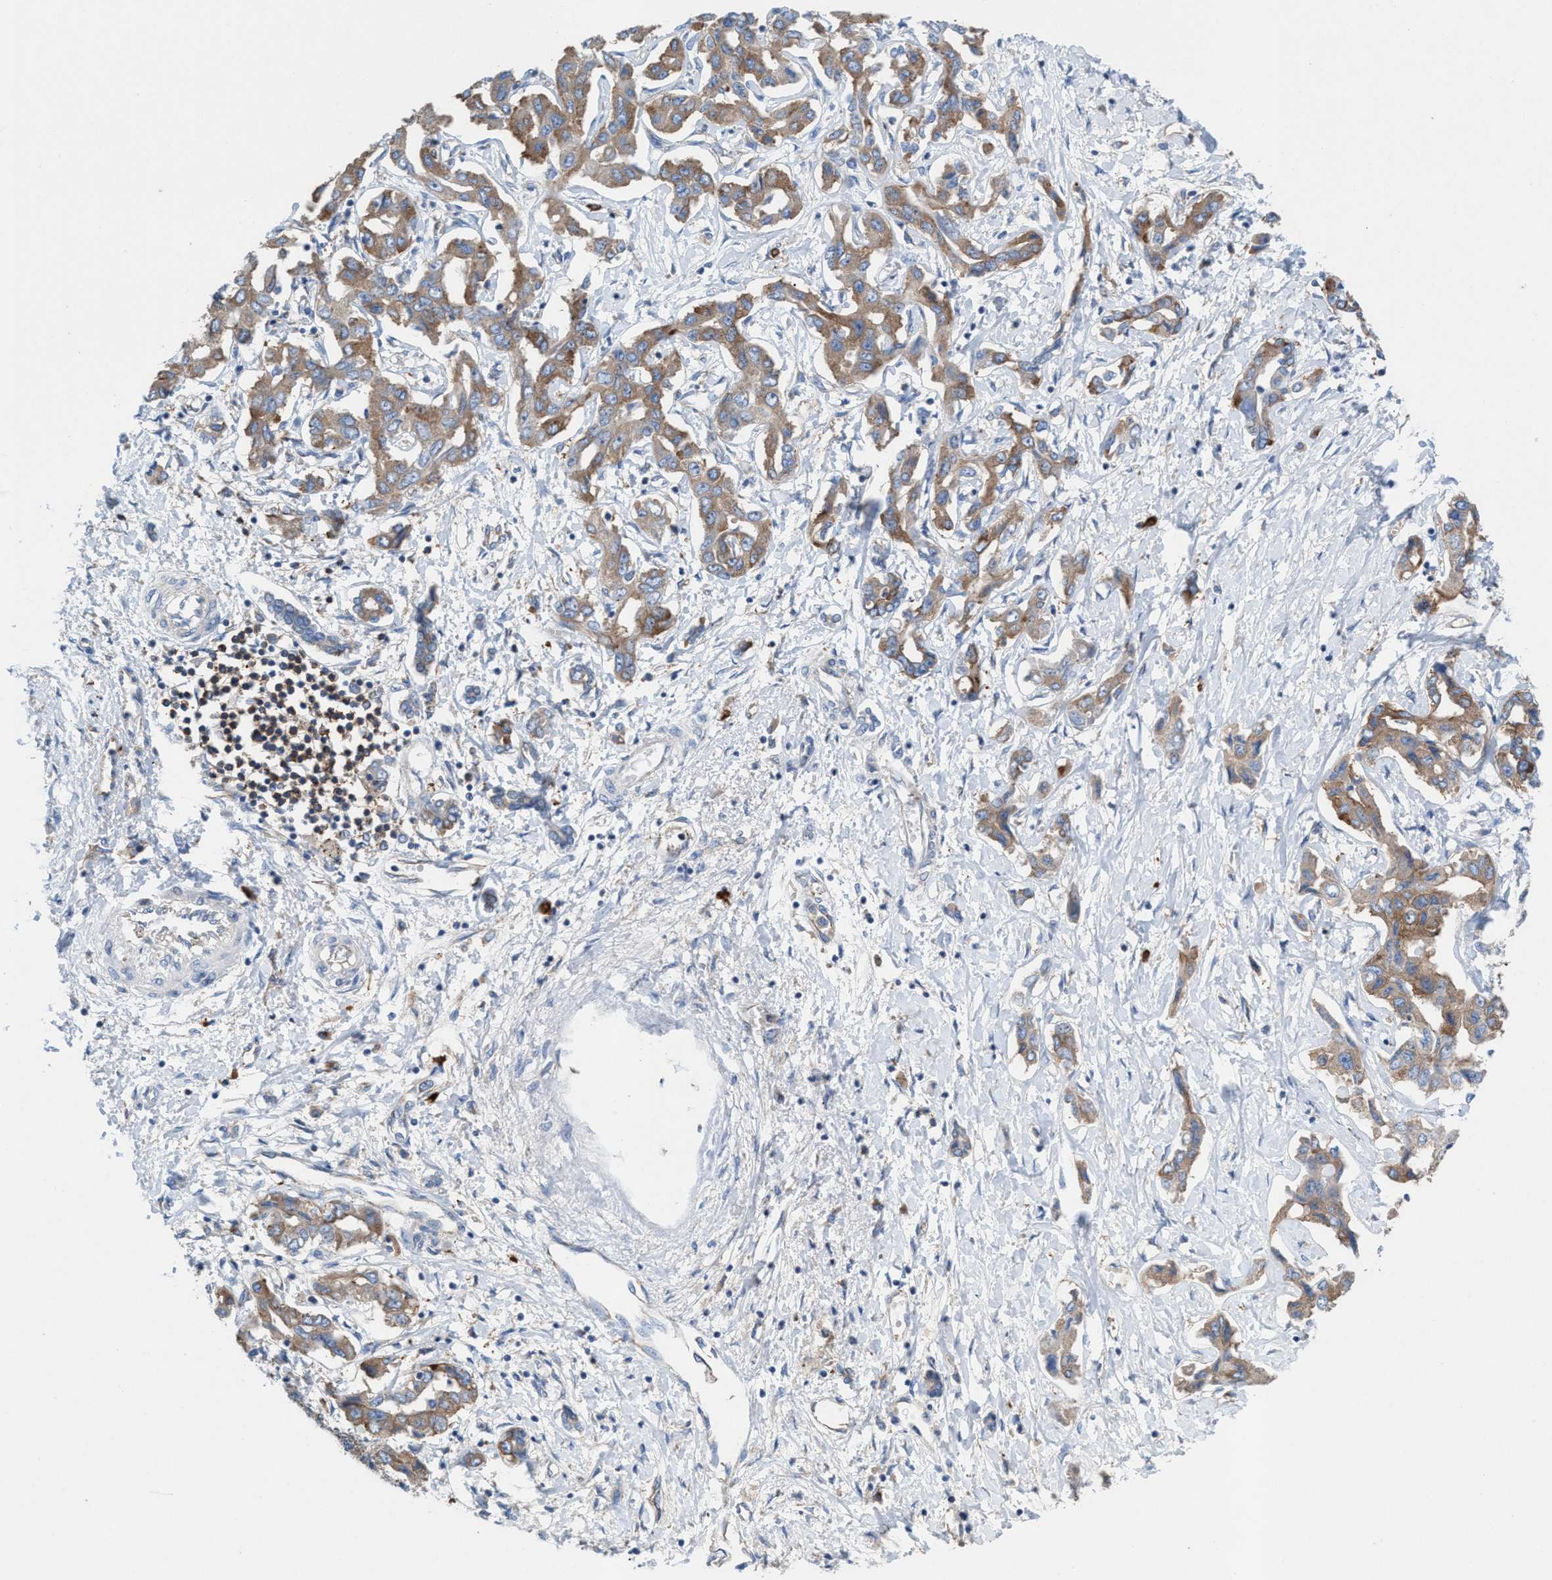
{"staining": {"intensity": "moderate", "quantity": ">75%", "location": "cytoplasmic/membranous"}, "tissue": "liver cancer", "cell_type": "Tumor cells", "image_type": "cancer", "snomed": [{"axis": "morphology", "description": "Cholangiocarcinoma"}, {"axis": "topography", "description": "Liver"}], "caption": "Tumor cells exhibit moderate cytoplasmic/membranous positivity in approximately >75% of cells in liver cancer.", "gene": "NYAP1", "patient": {"sex": "male", "age": 59}}